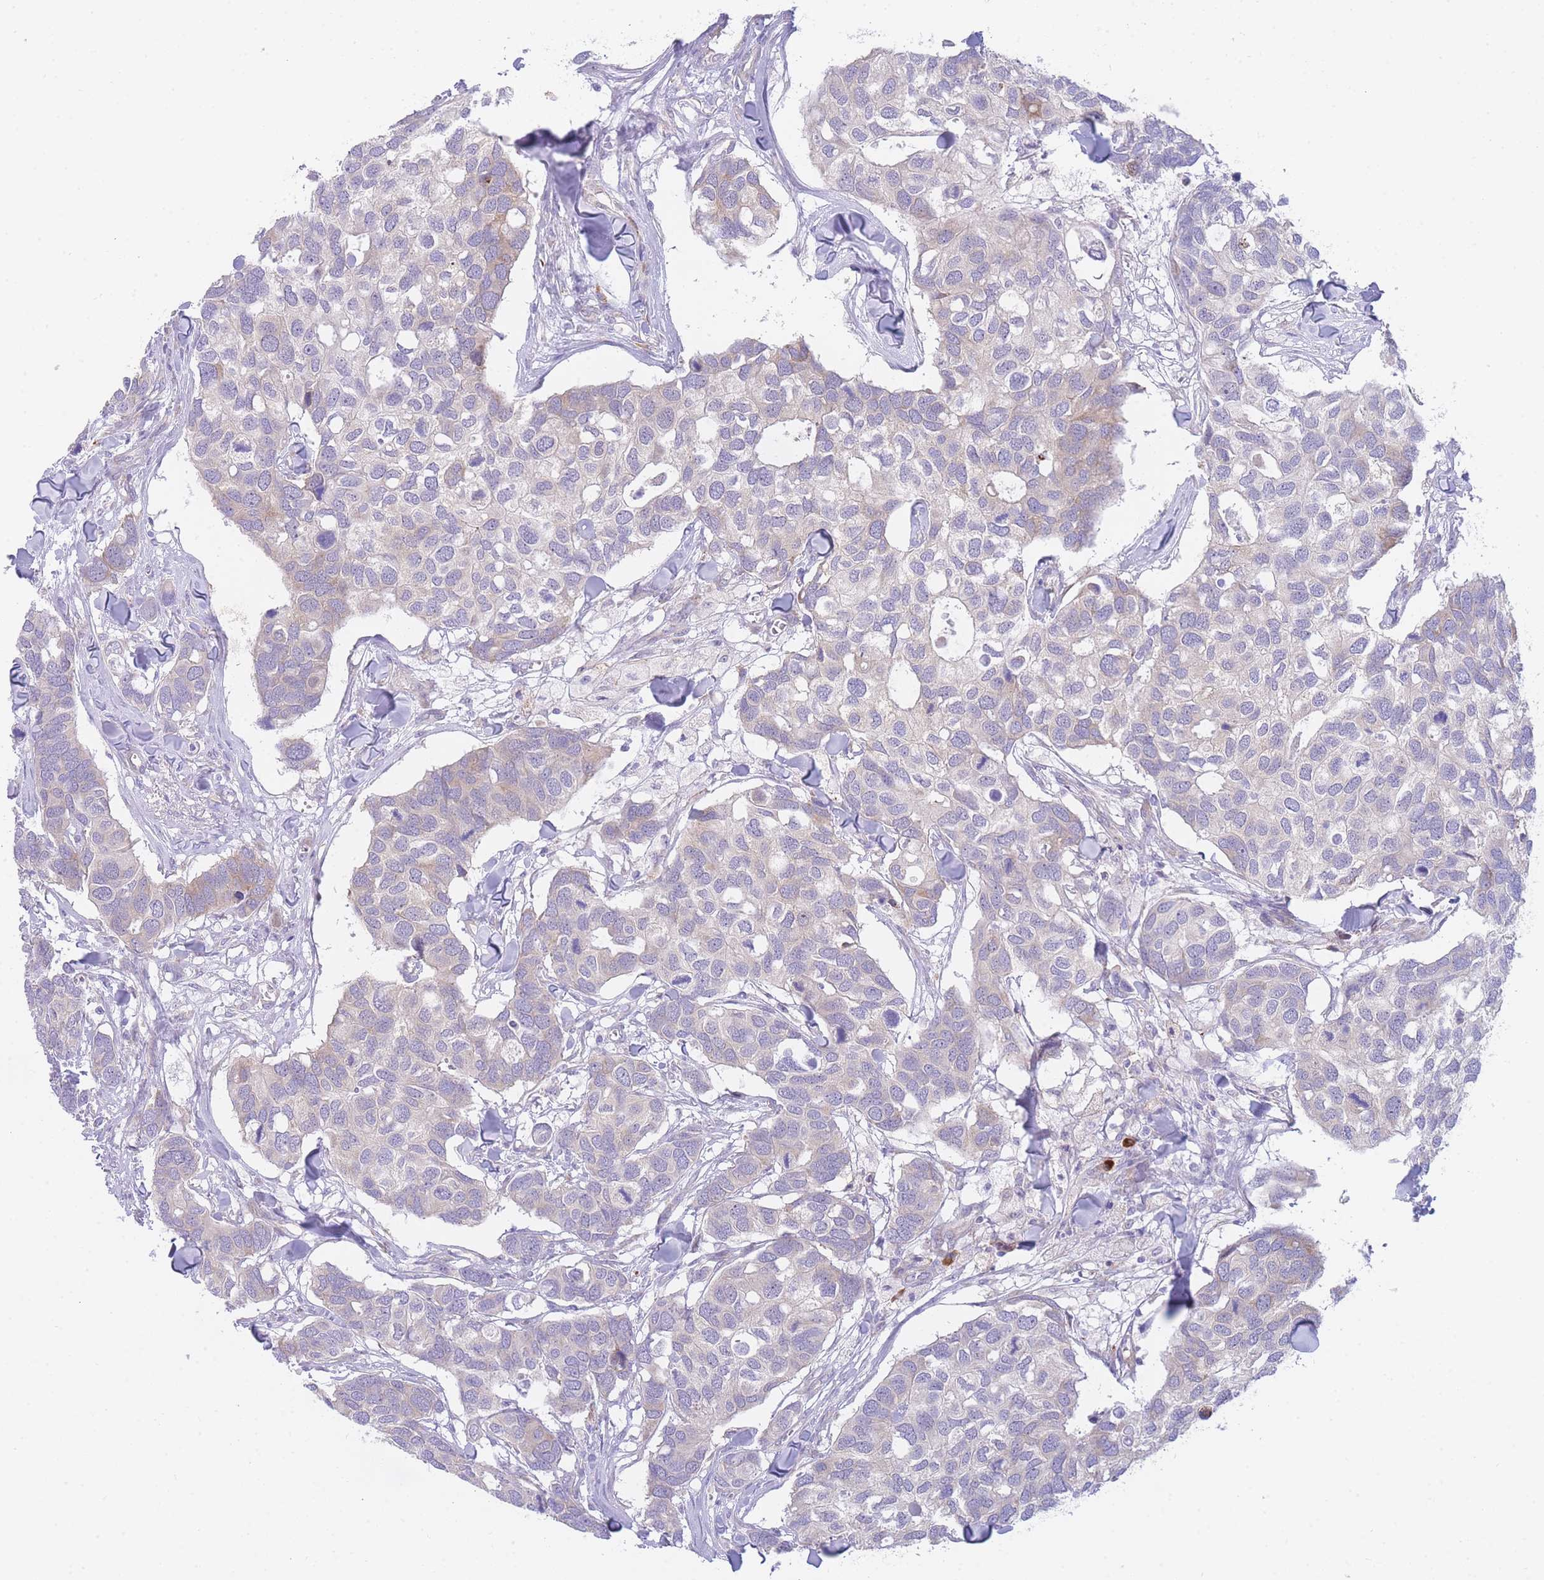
{"staining": {"intensity": "moderate", "quantity": "<25%", "location": "cytoplasmic/membranous"}, "tissue": "breast cancer", "cell_type": "Tumor cells", "image_type": "cancer", "snomed": [{"axis": "morphology", "description": "Duct carcinoma"}, {"axis": "topography", "description": "Breast"}], "caption": "Breast cancer stained with a protein marker reveals moderate staining in tumor cells.", "gene": "ZNF510", "patient": {"sex": "female", "age": 83}}